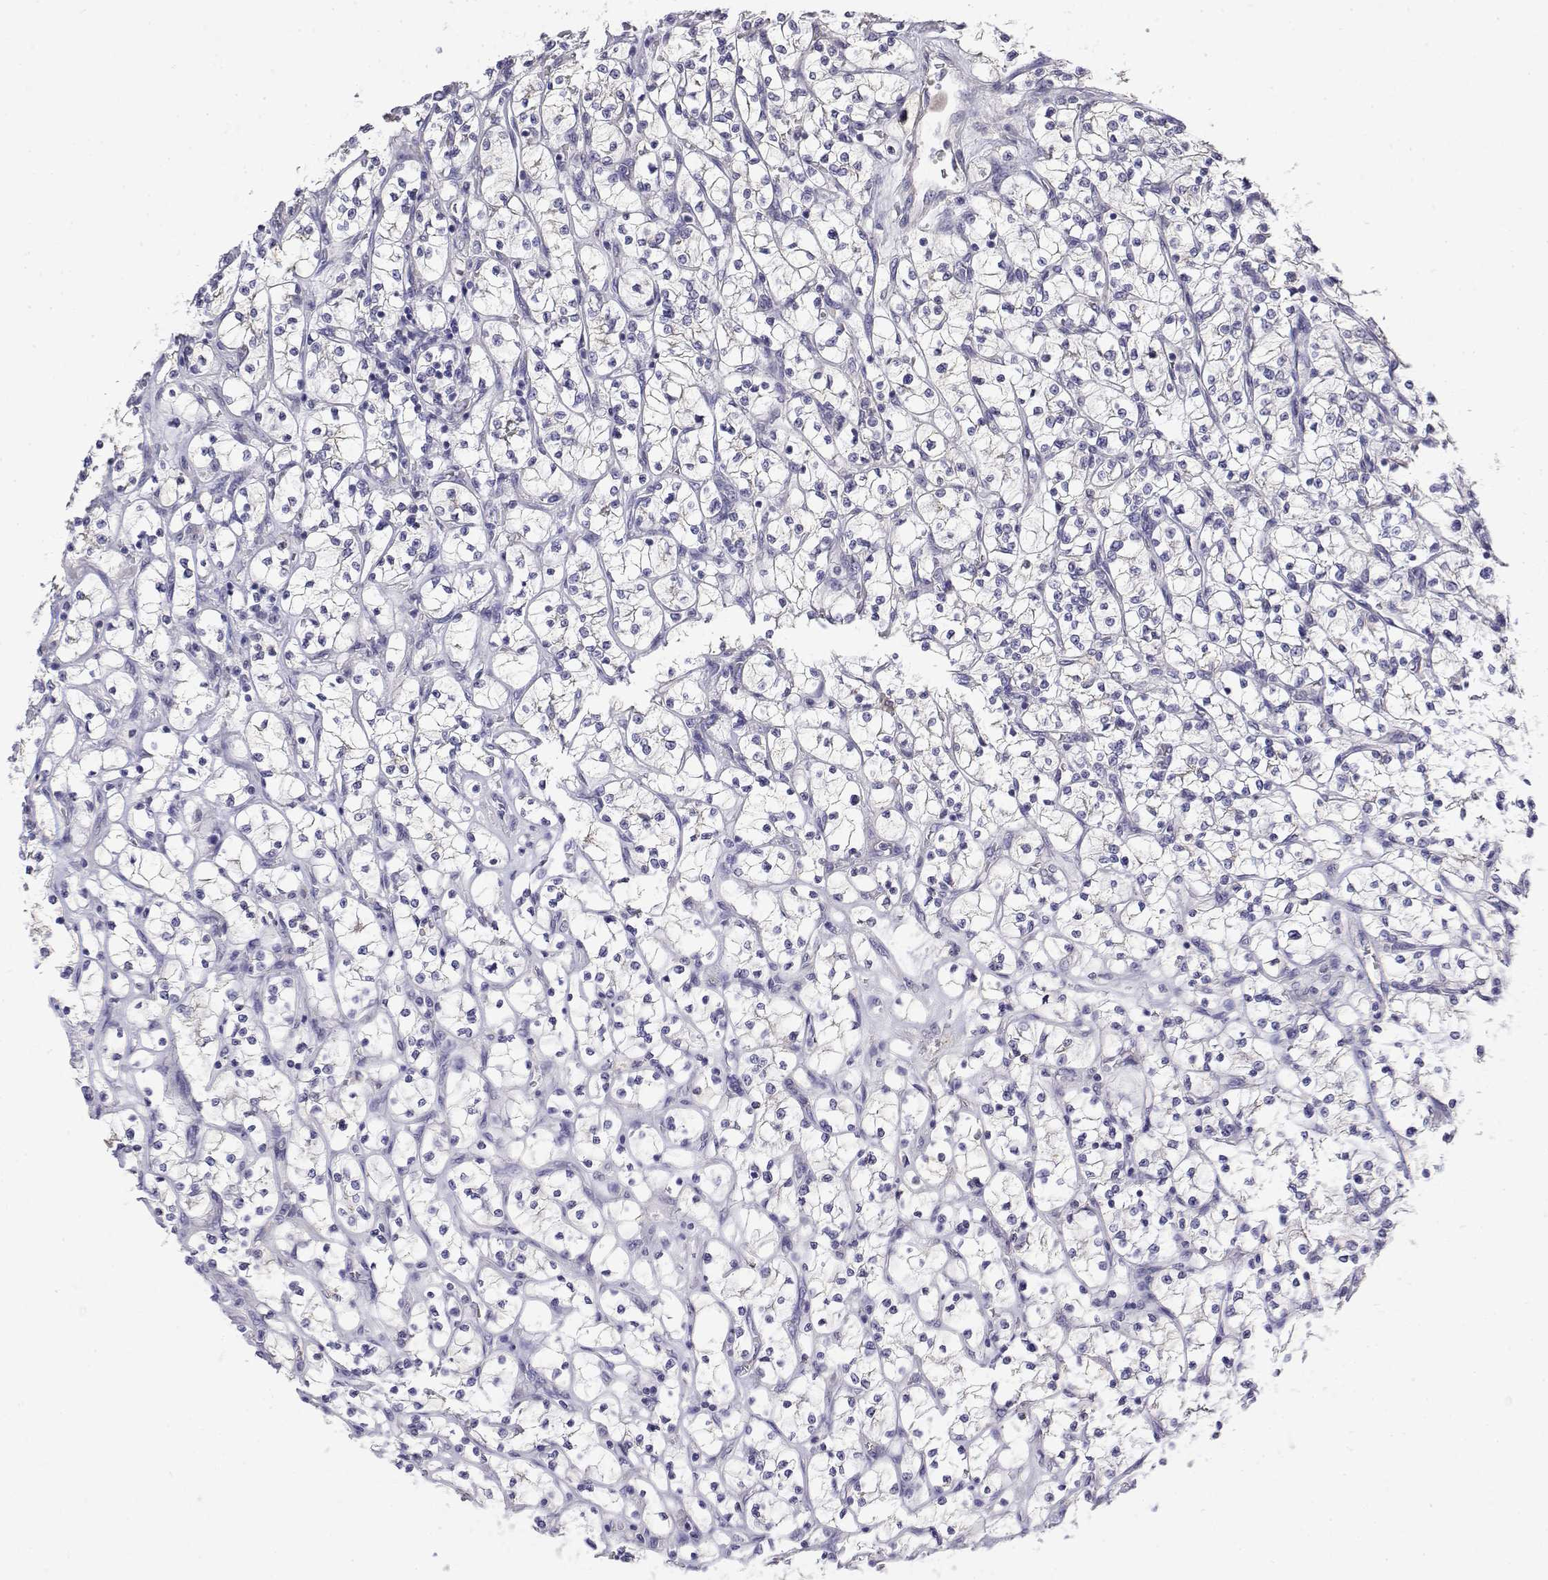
{"staining": {"intensity": "negative", "quantity": "none", "location": "none"}, "tissue": "renal cancer", "cell_type": "Tumor cells", "image_type": "cancer", "snomed": [{"axis": "morphology", "description": "Adenocarcinoma, NOS"}, {"axis": "topography", "description": "Kidney"}], "caption": "Protein analysis of renal cancer reveals no significant expression in tumor cells.", "gene": "LY6D", "patient": {"sex": "female", "age": 64}}